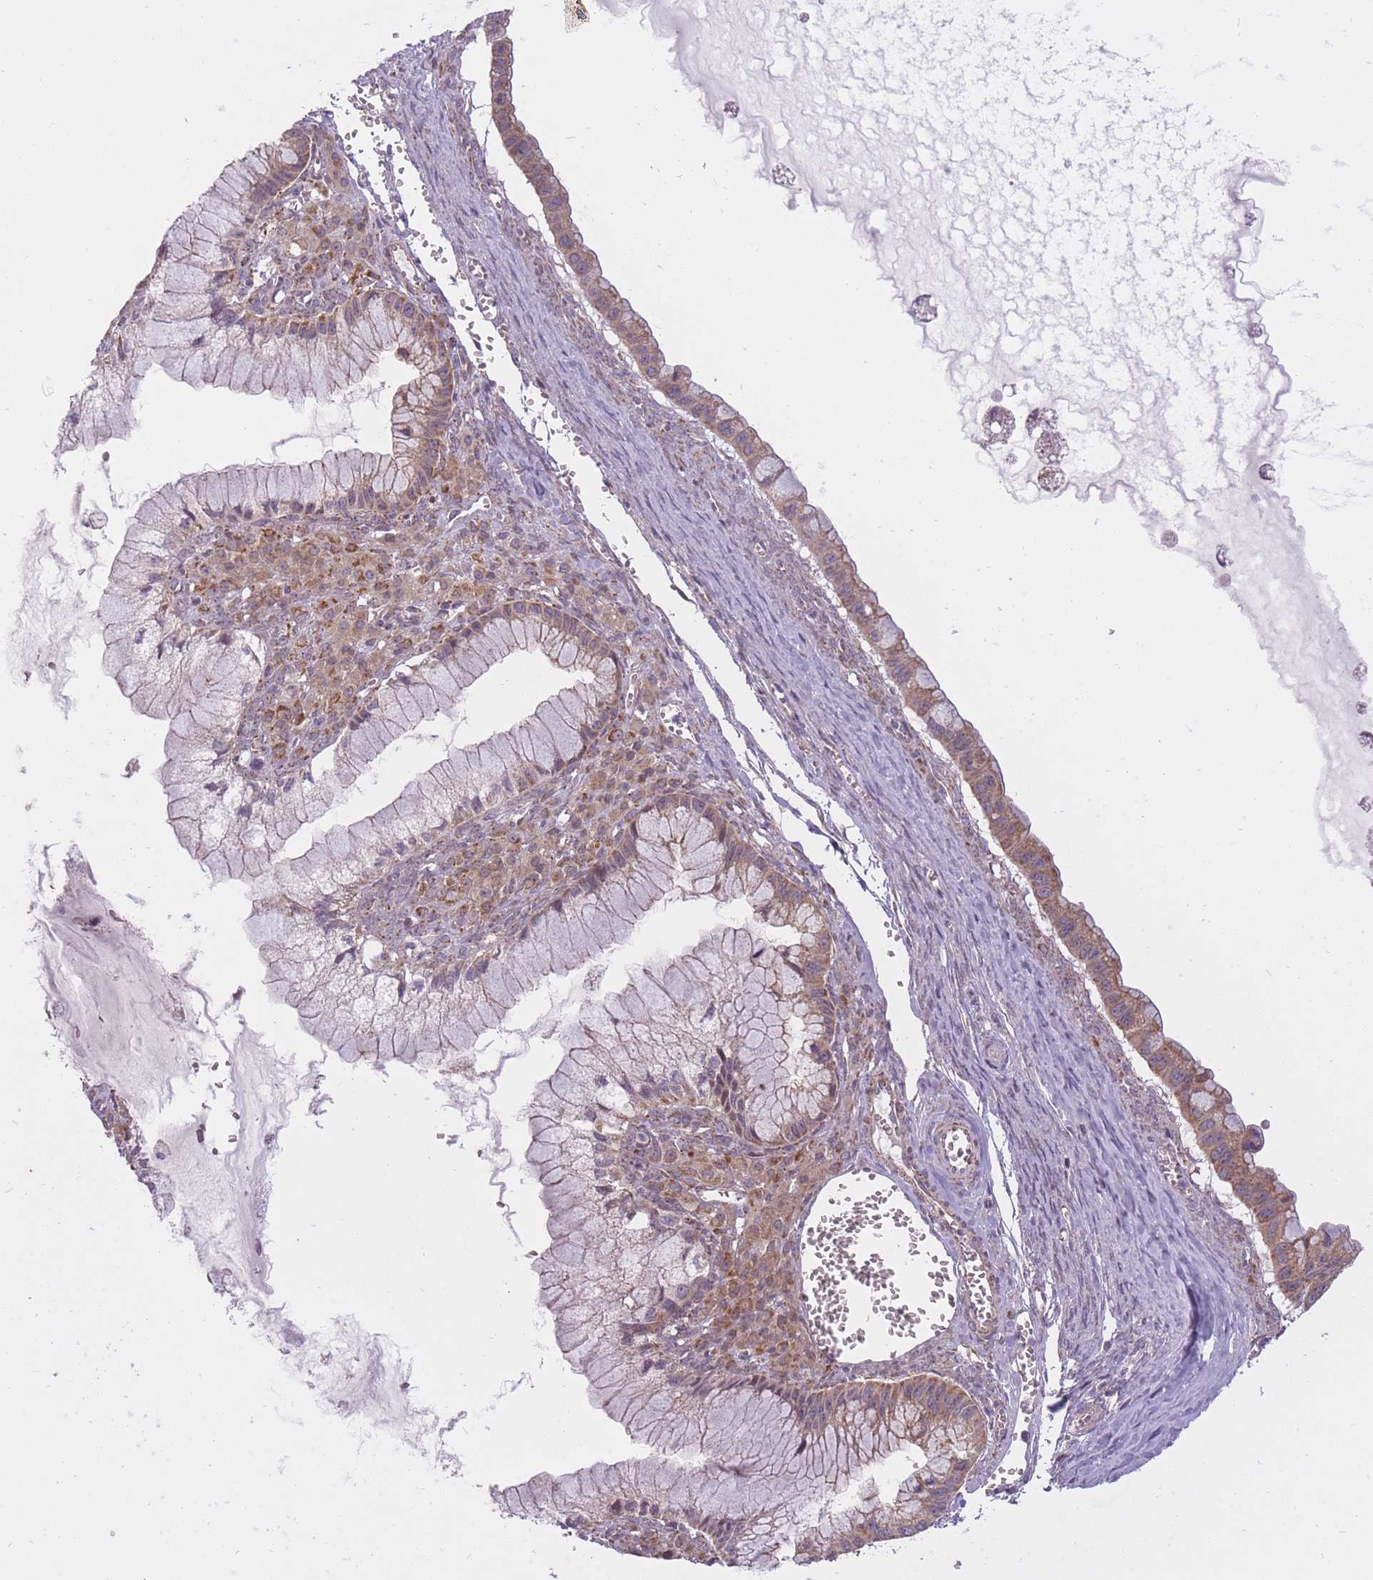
{"staining": {"intensity": "weak", "quantity": ">75%", "location": "cytoplasmic/membranous"}, "tissue": "ovarian cancer", "cell_type": "Tumor cells", "image_type": "cancer", "snomed": [{"axis": "morphology", "description": "Cystadenocarcinoma, mucinous, NOS"}, {"axis": "topography", "description": "Ovary"}], "caption": "Immunohistochemical staining of human ovarian cancer reveals low levels of weak cytoplasmic/membranous protein expression in about >75% of tumor cells.", "gene": "LIN7C", "patient": {"sex": "female", "age": 59}}